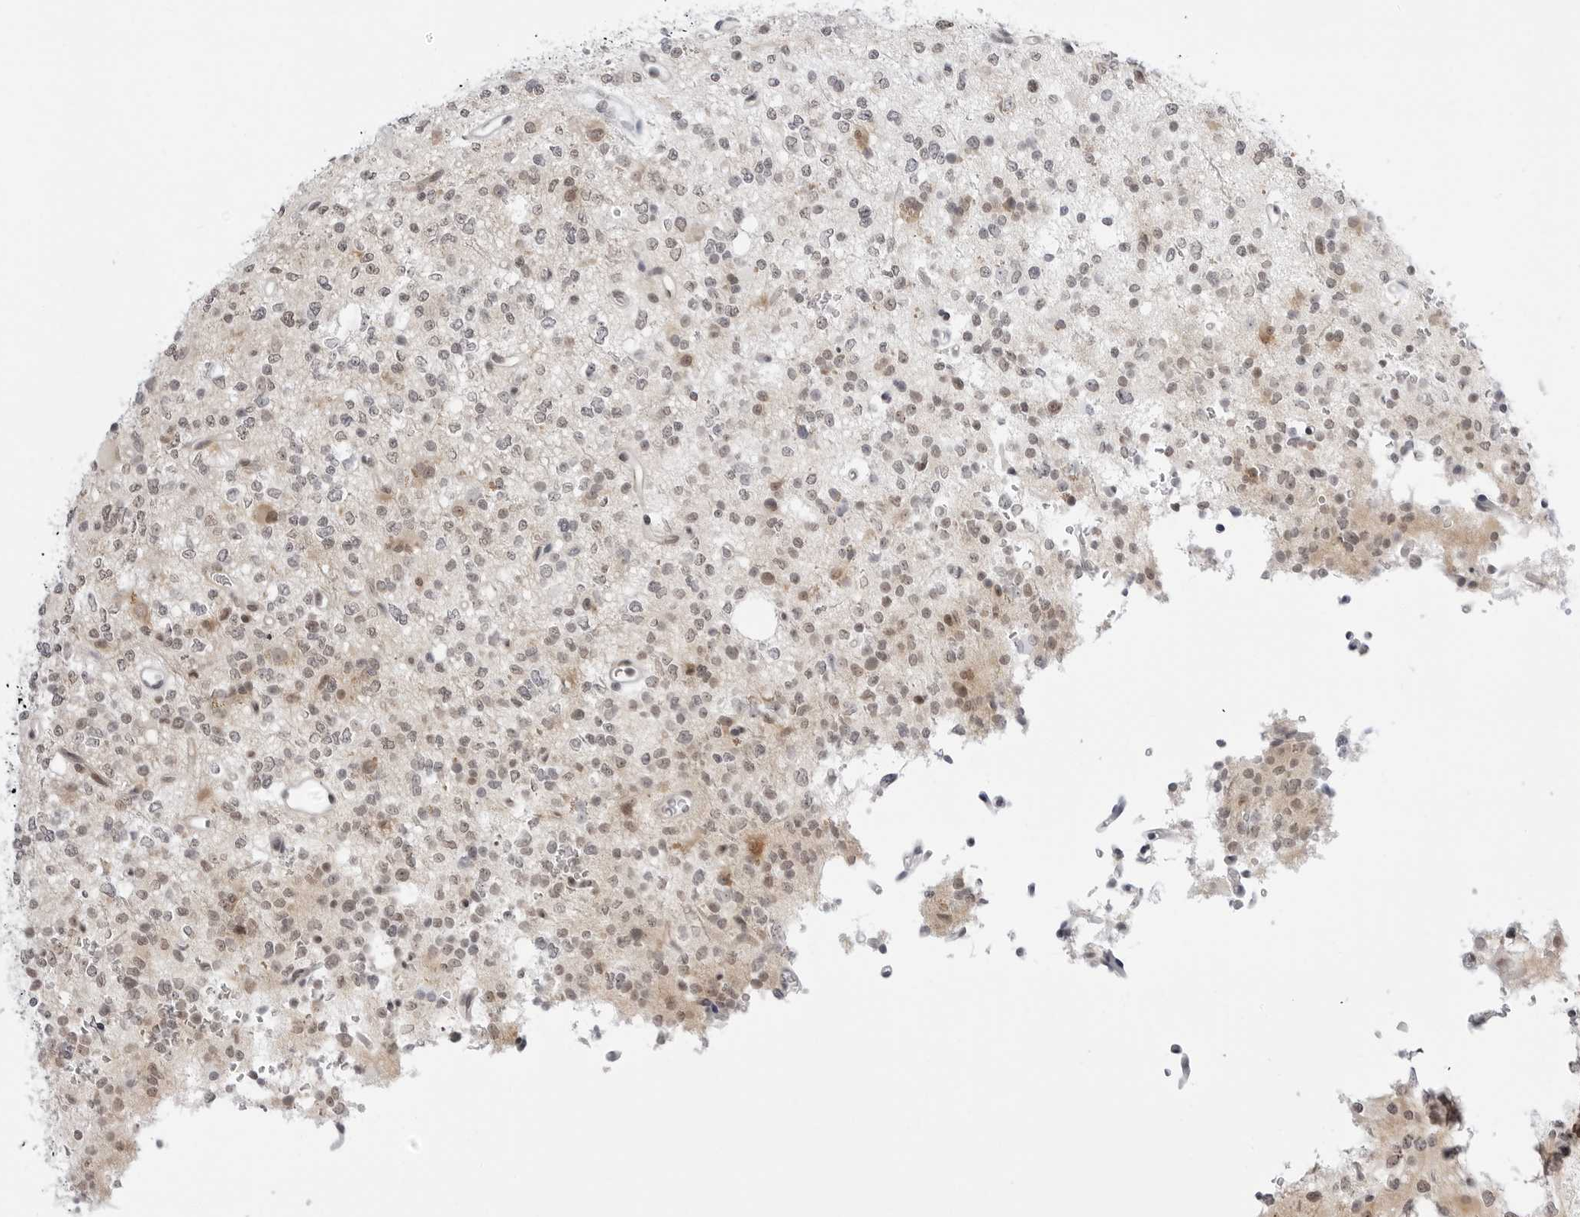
{"staining": {"intensity": "weak", "quantity": "25%-75%", "location": "nuclear"}, "tissue": "glioma", "cell_type": "Tumor cells", "image_type": "cancer", "snomed": [{"axis": "morphology", "description": "Glioma, malignant, High grade"}, {"axis": "topography", "description": "Brain"}], "caption": "A low amount of weak nuclear staining is present in about 25%-75% of tumor cells in malignant glioma (high-grade) tissue.", "gene": "PPP2R5C", "patient": {"sex": "female", "age": 62}}